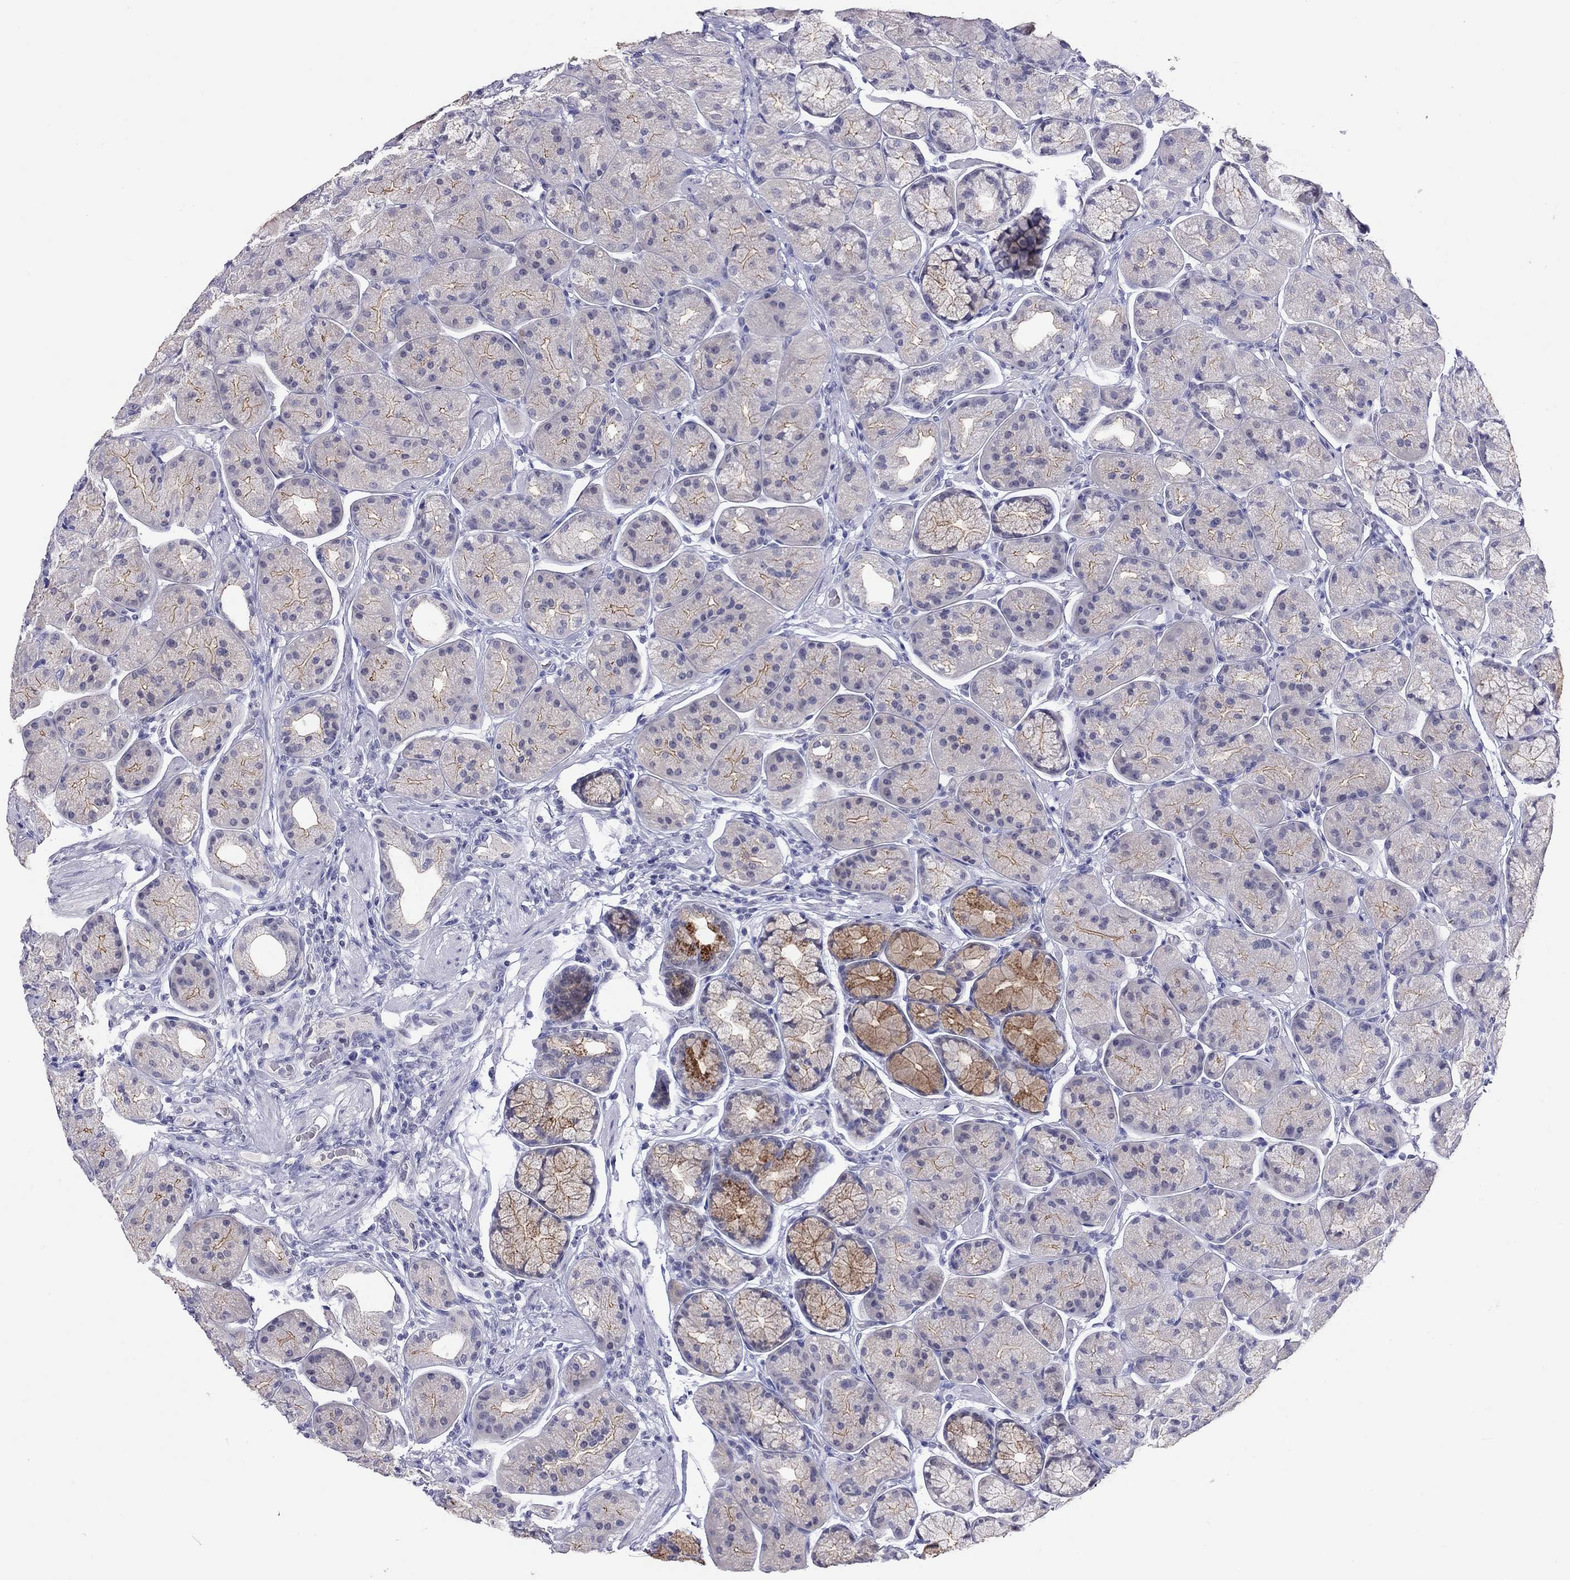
{"staining": {"intensity": "moderate", "quantity": "<25%", "location": "cytoplasmic/membranous"}, "tissue": "stomach", "cell_type": "Glandular cells", "image_type": "normal", "snomed": [{"axis": "morphology", "description": "Normal tissue, NOS"}, {"axis": "morphology", "description": "Adenocarcinoma, NOS"}, {"axis": "morphology", "description": "Adenocarcinoma, High grade"}, {"axis": "topography", "description": "Stomach, upper"}, {"axis": "topography", "description": "Stomach"}], "caption": "Glandular cells reveal low levels of moderate cytoplasmic/membranous positivity in approximately <25% of cells in benign stomach.", "gene": "JHY", "patient": {"sex": "female", "age": 65}}